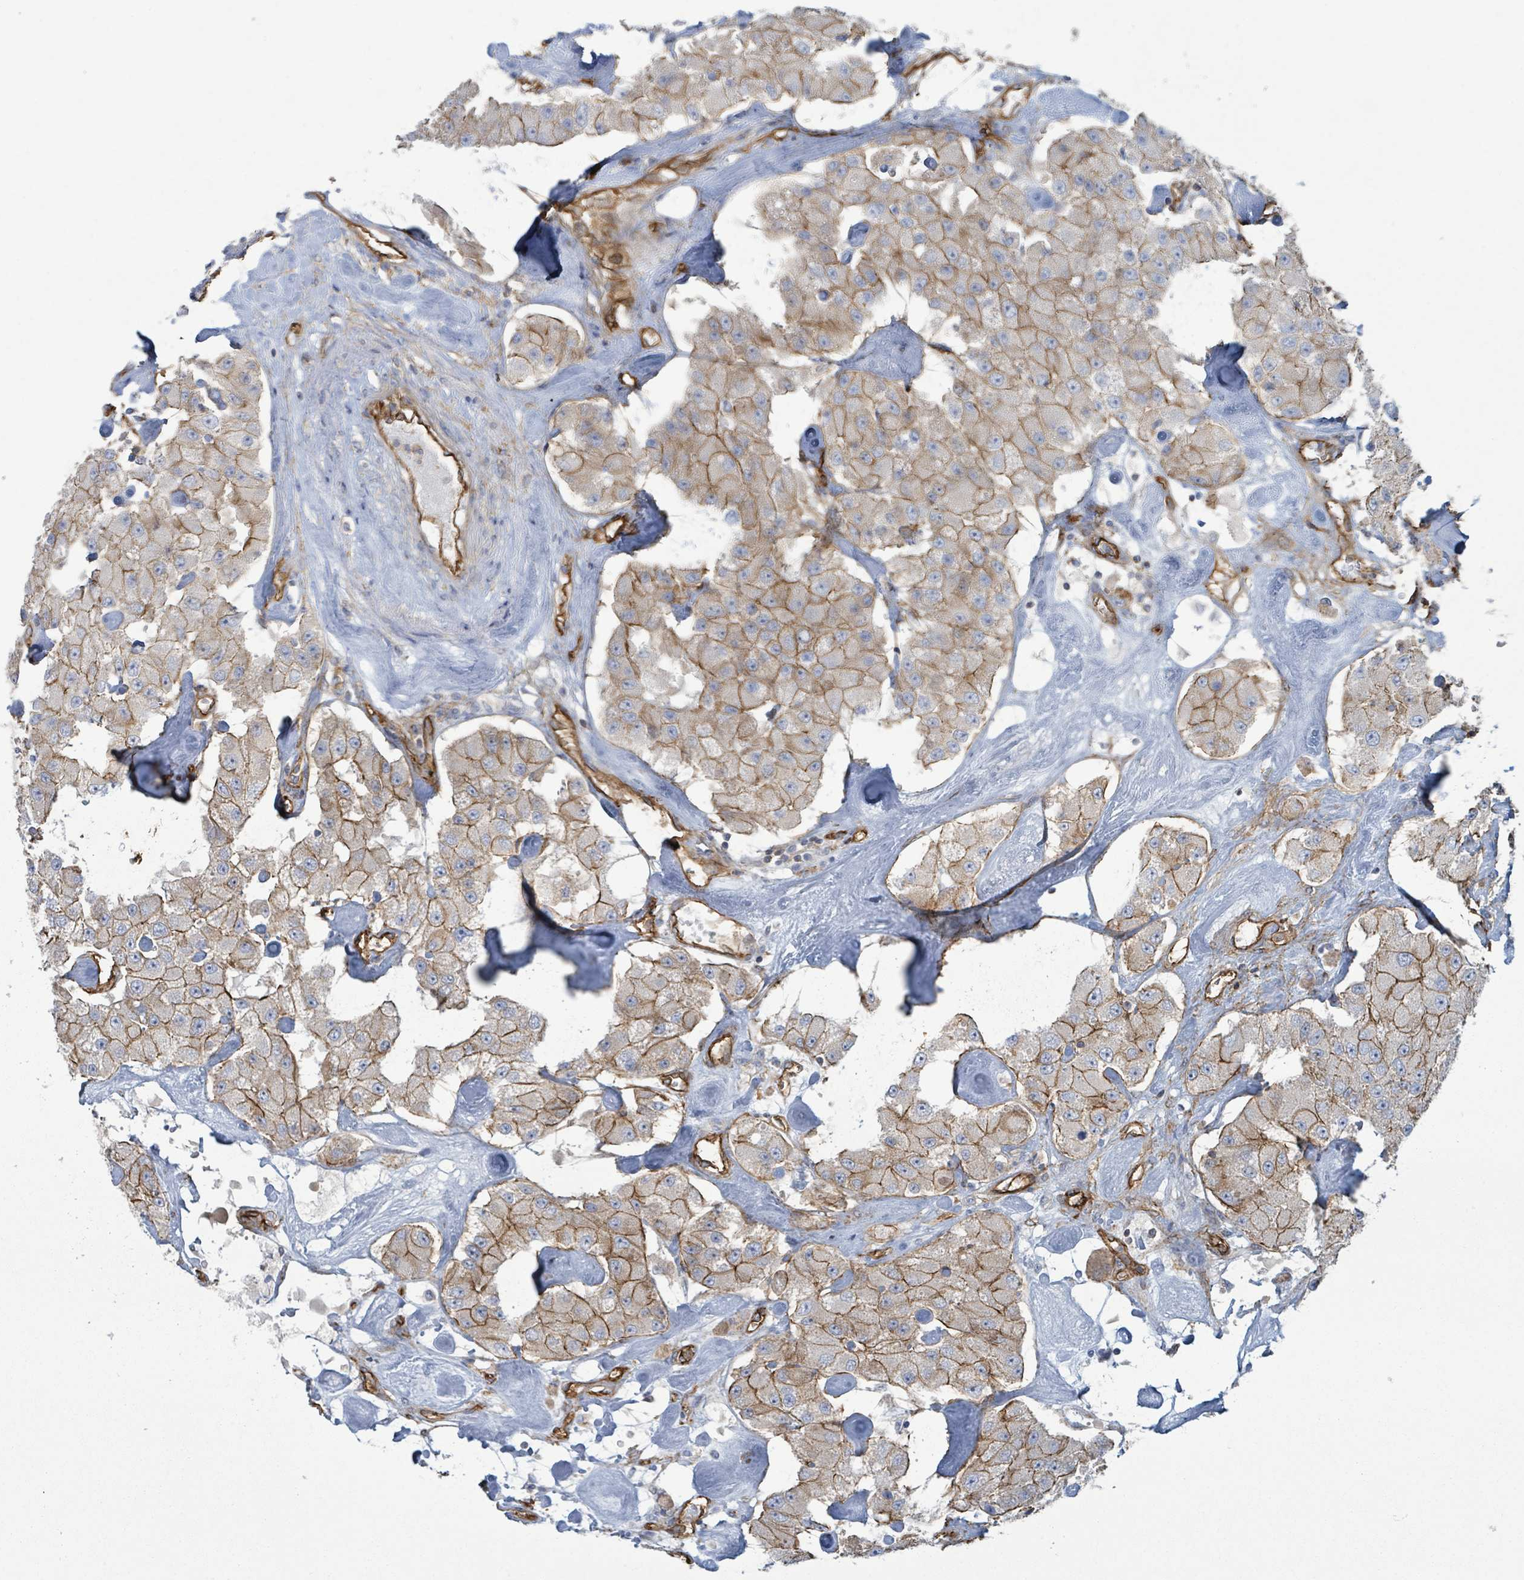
{"staining": {"intensity": "moderate", "quantity": ">75%", "location": "cytoplasmic/membranous"}, "tissue": "carcinoid", "cell_type": "Tumor cells", "image_type": "cancer", "snomed": [{"axis": "morphology", "description": "Carcinoid, malignant, NOS"}, {"axis": "topography", "description": "Pancreas"}], "caption": "Carcinoid (malignant) stained for a protein displays moderate cytoplasmic/membranous positivity in tumor cells.", "gene": "LDOC1", "patient": {"sex": "male", "age": 41}}